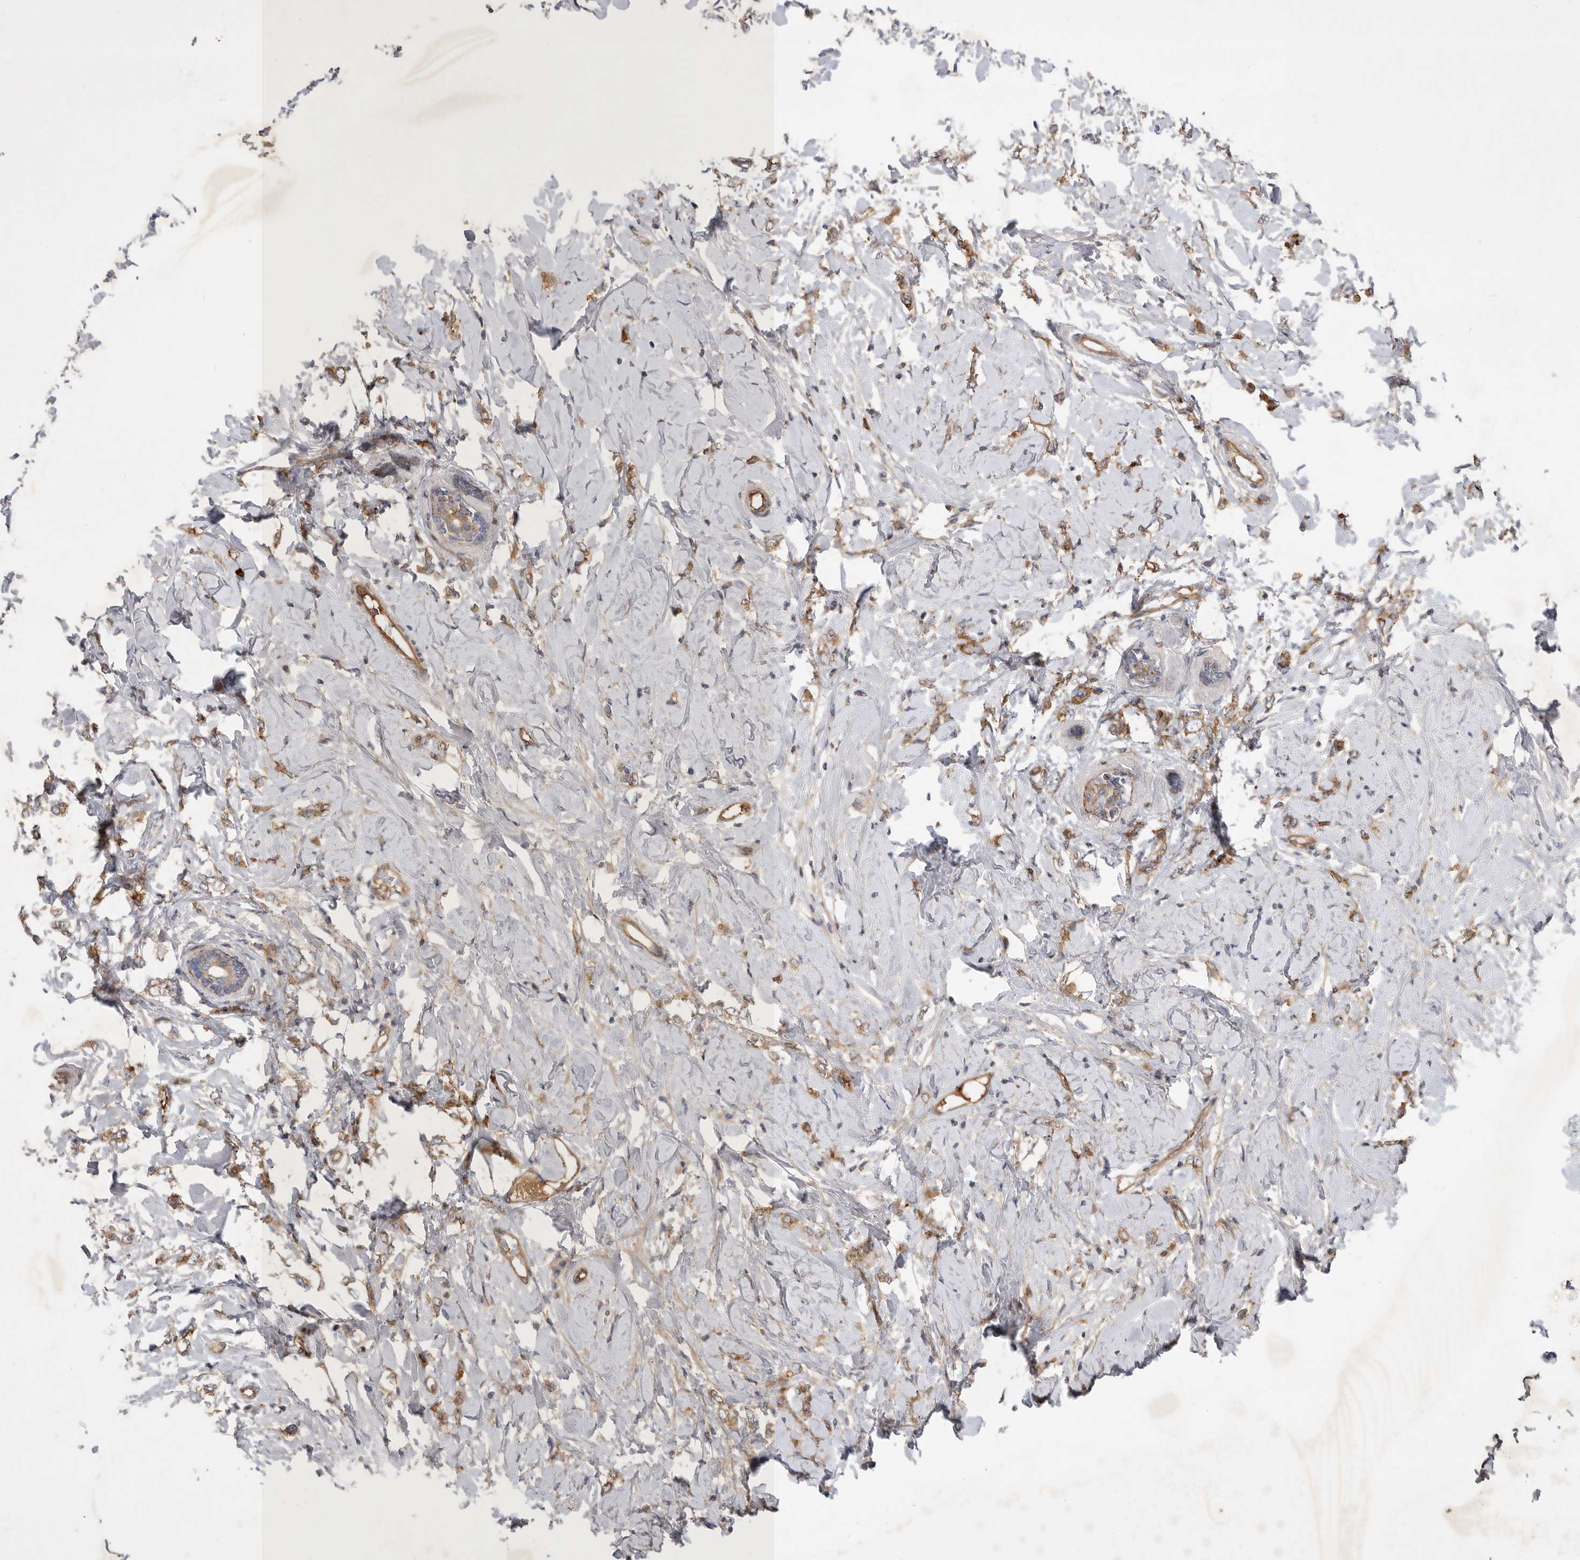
{"staining": {"intensity": "weak", "quantity": ">75%", "location": "cytoplasmic/membranous"}, "tissue": "breast cancer", "cell_type": "Tumor cells", "image_type": "cancer", "snomed": [{"axis": "morphology", "description": "Normal tissue, NOS"}, {"axis": "morphology", "description": "Lobular carcinoma"}, {"axis": "topography", "description": "Breast"}], "caption": "Protein staining demonstrates weak cytoplasmic/membranous staining in about >75% of tumor cells in breast cancer (lobular carcinoma).", "gene": "MLPH", "patient": {"sex": "female", "age": 47}}